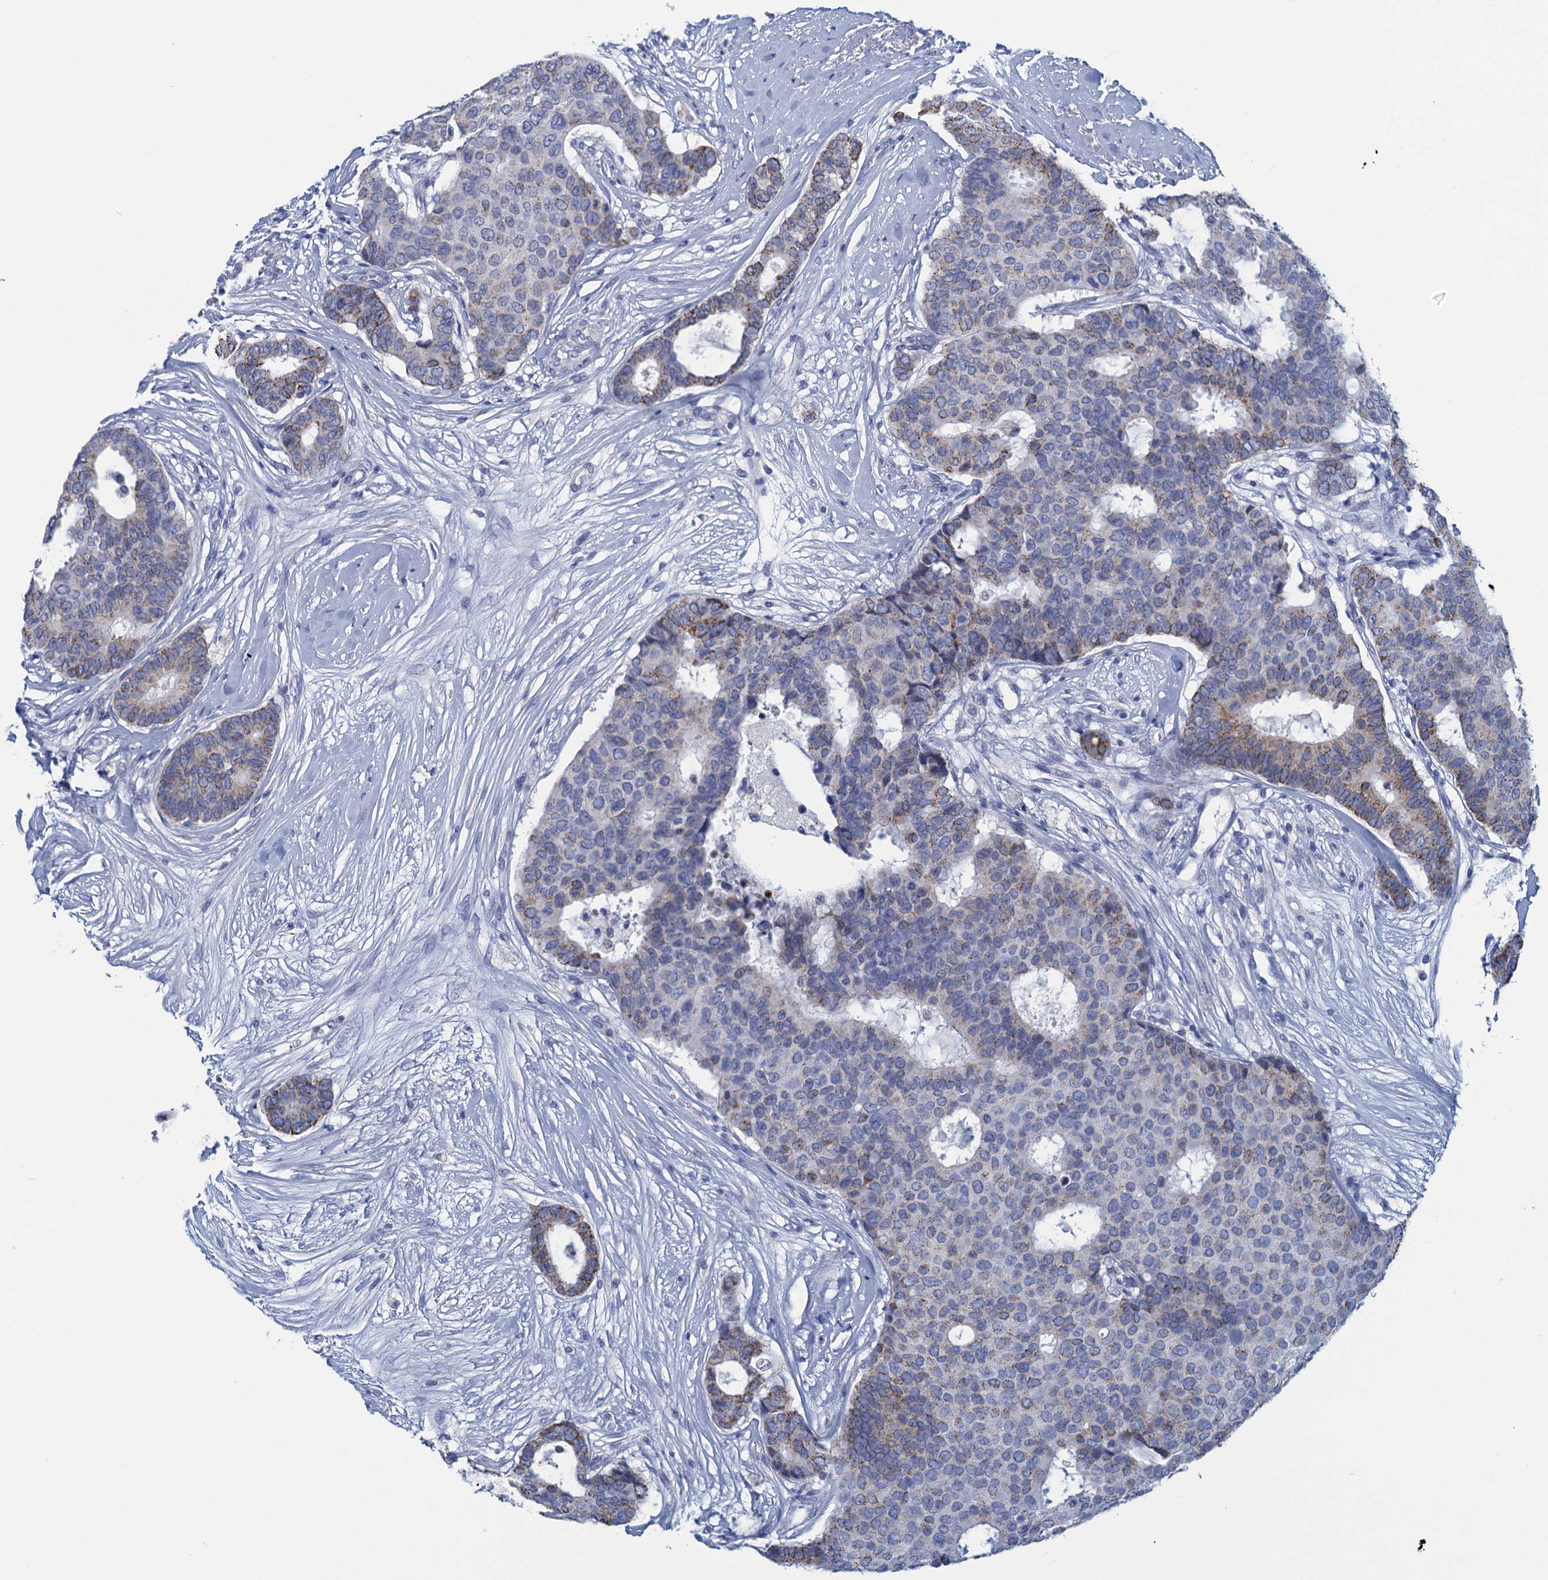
{"staining": {"intensity": "moderate", "quantity": "<25%", "location": "cytoplasmic/membranous"}, "tissue": "breast cancer", "cell_type": "Tumor cells", "image_type": "cancer", "snomed": [{"axis": "morphology", "description": "Duct carcinoma"}, {"axis": "topography", "description": "Breast"}], "caption": "DAB immunohistochemical staining of human breast infiltrating ductal carcinoma reveals moderate cytoplasmic/membranous protein expression in approximately <25% of tumor cells. The staining is performed using DAB (3,3'-diaminobenzidine) brown chromogen to label protein expression. The nuclei are counter-stained blue using hematoxylin.", "gene": "SCEL", "patient": {"sex": "female", "age": 75}}